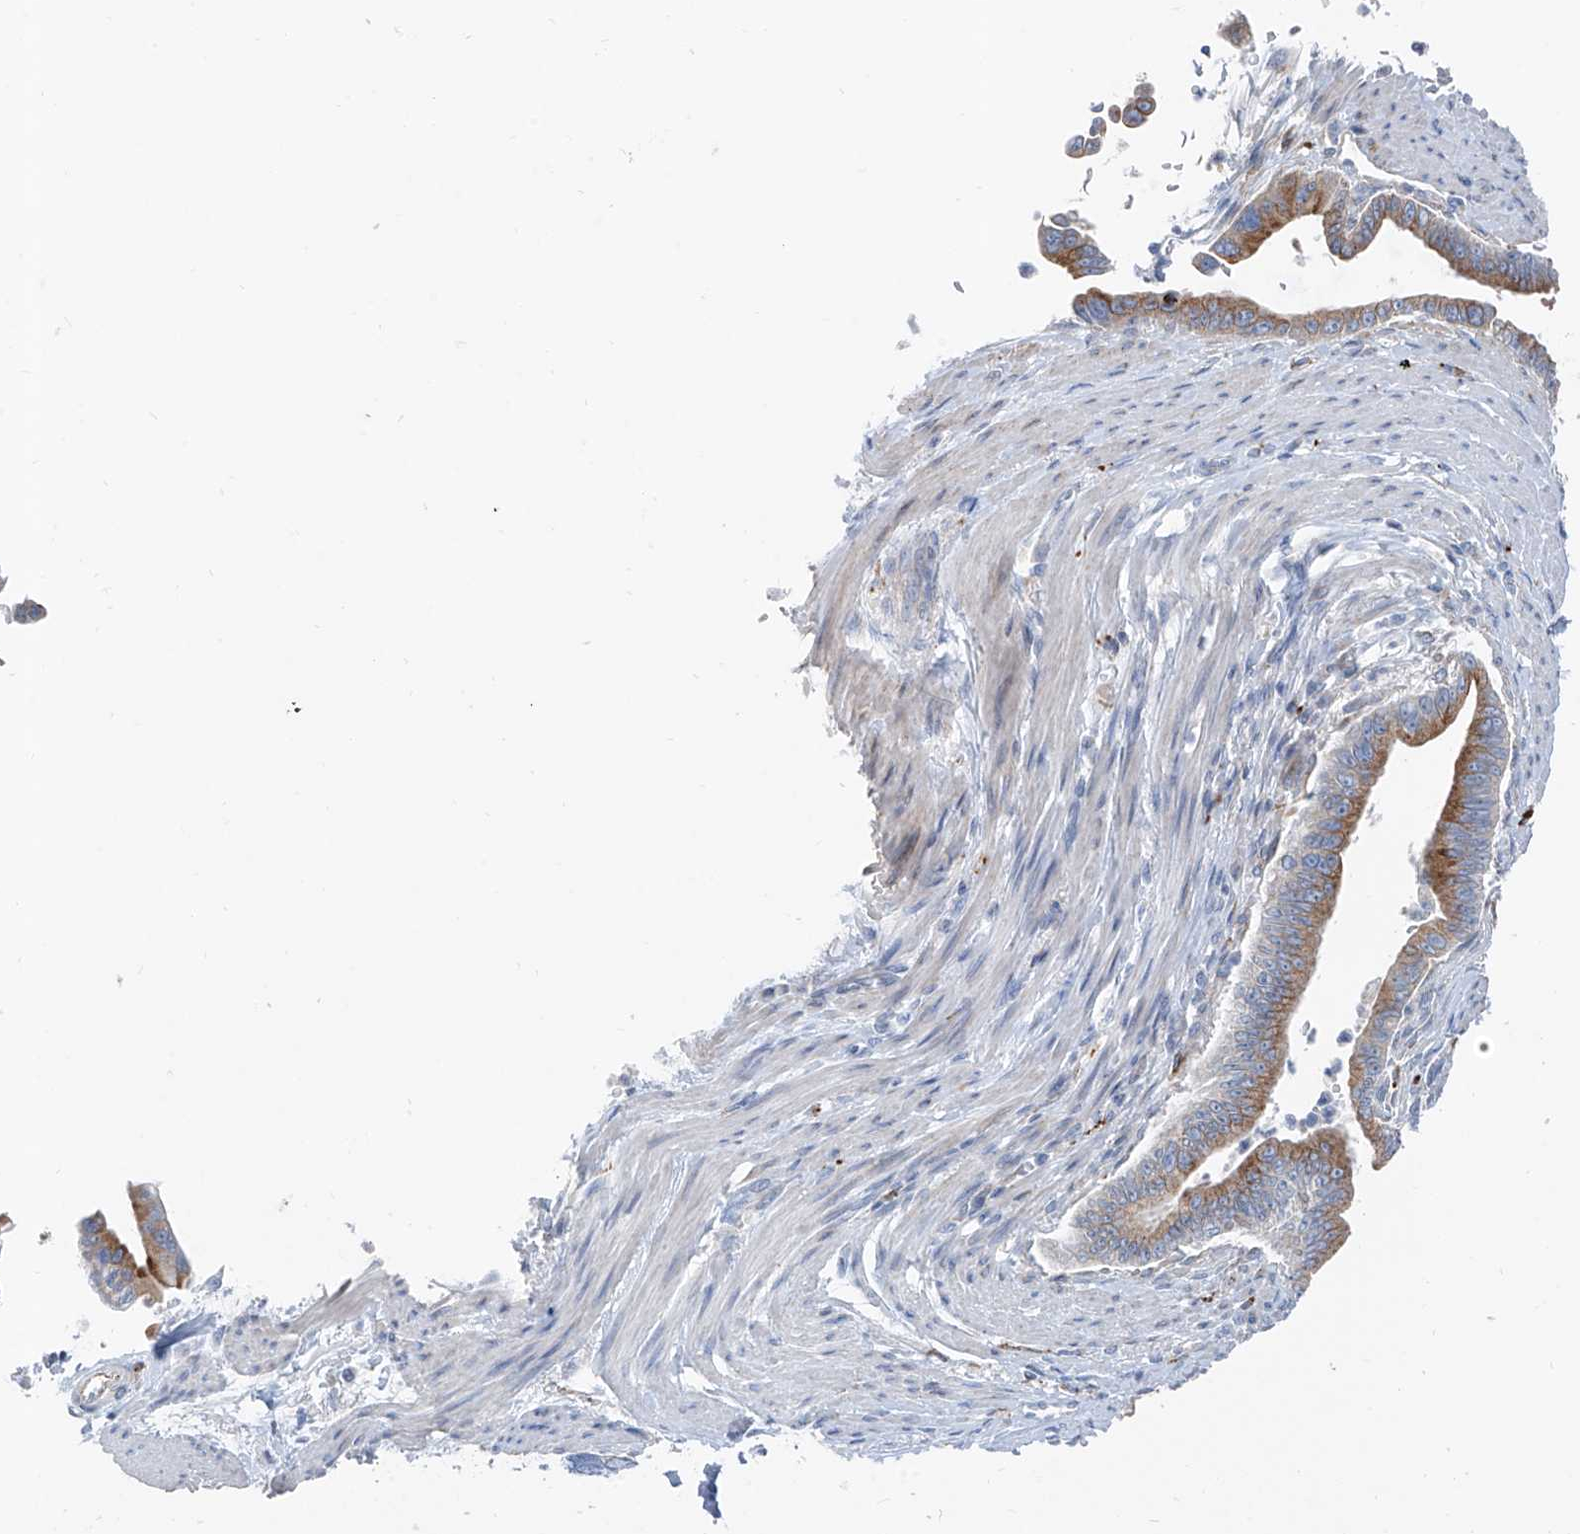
{"staining": {"intensity": "moderate", "quantity": ">75%", "location": "cytoplasmic/membranous"}, "tissue": "pancreatic cancer", "cell_type": "Tumor cells", "image_type": "cancer", "snomed": [{"axis": "morphology", "description": "Adenocarcinoma, NOS"}, {"axis": "topography", "description": "Pancreas"}], "caption": "Pancreatic cancer stained for a protein shows moderate cytoplasmic/membranous positivity in tumor cells. (DAB IHC with brightfield microscopy, high magnification).", "gene": "GPR137C", "patient": {"sex": "male", "age": 70}}